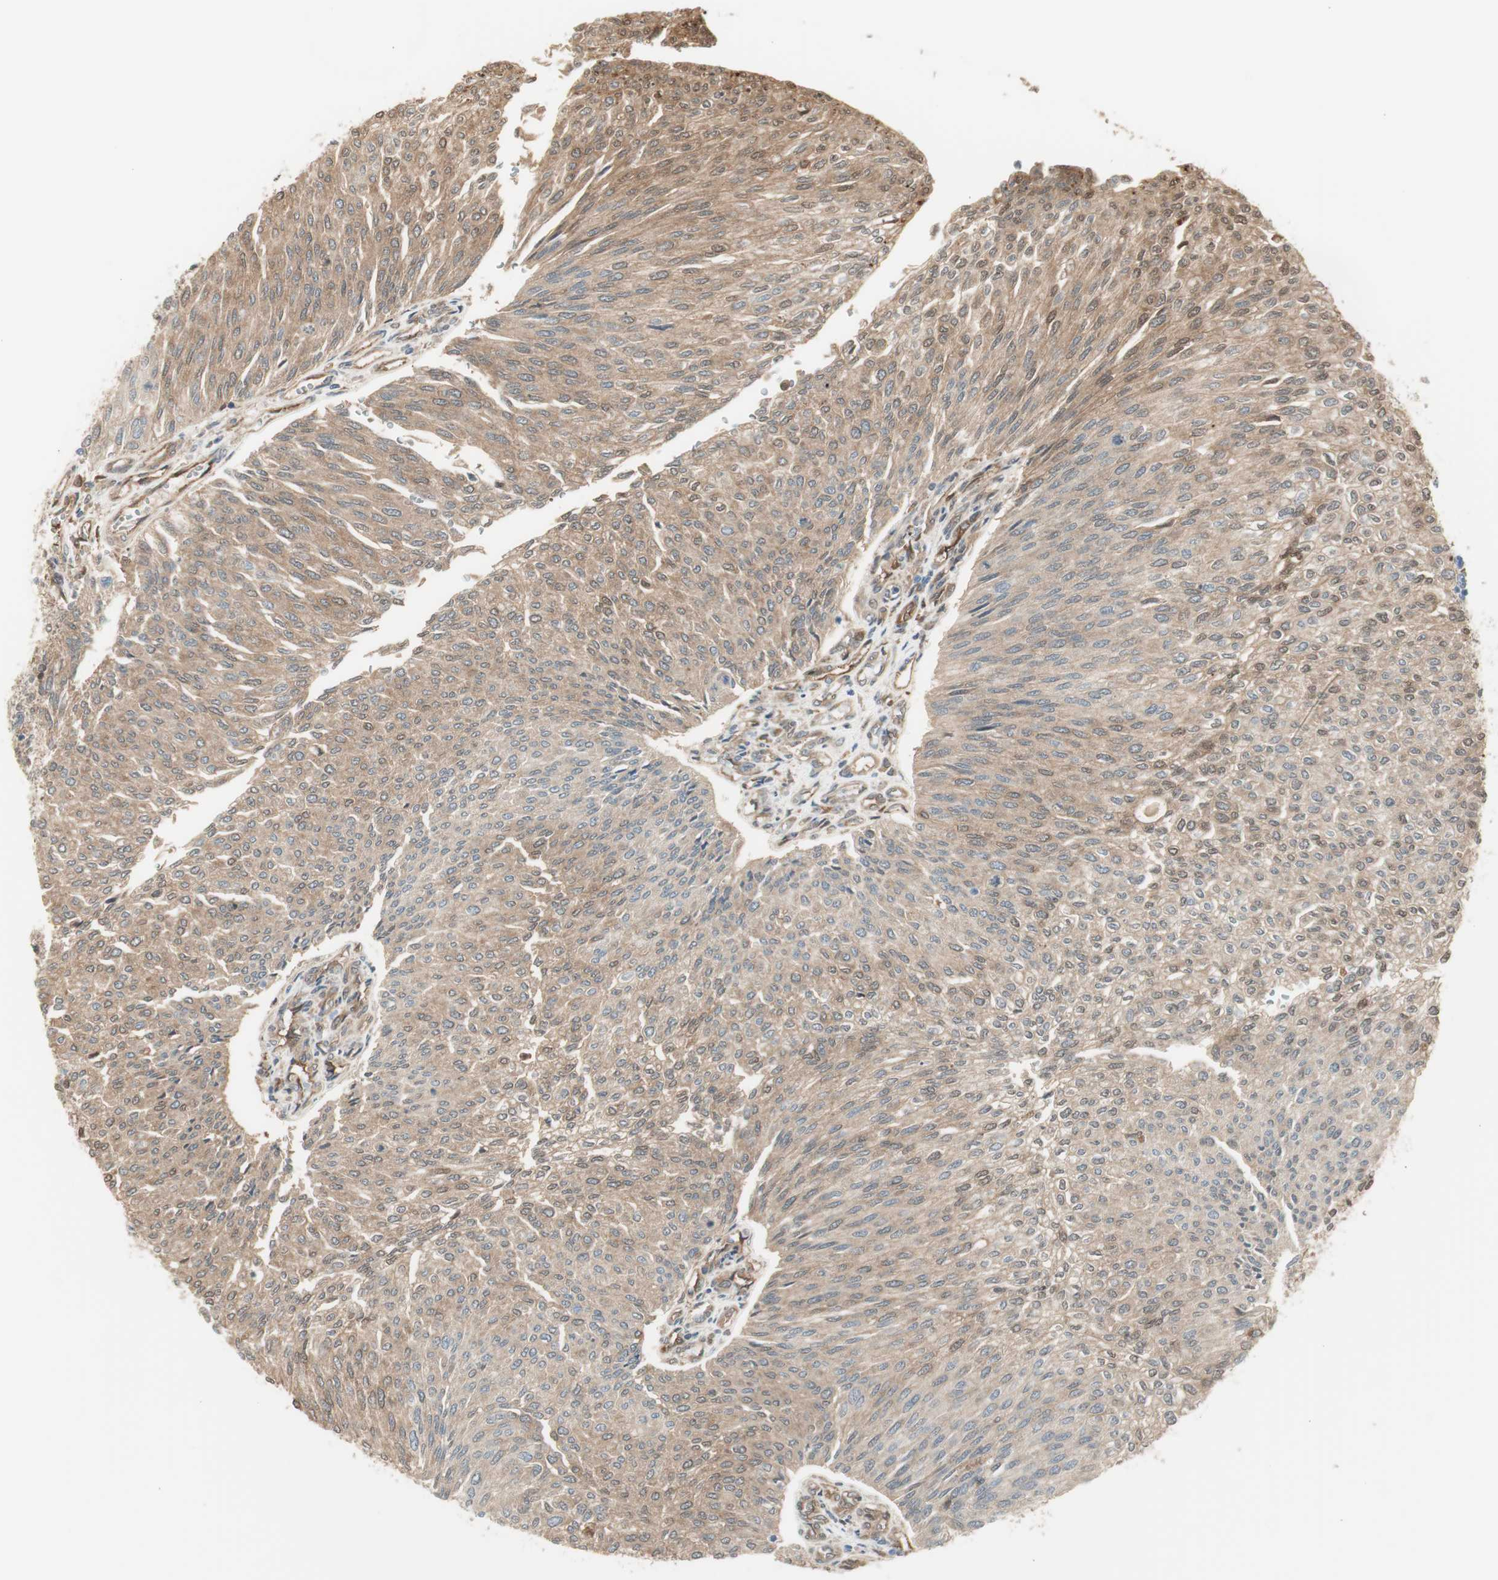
{"staining": {"intensity": "moderate", "quantity": ">75%", "location": "cytoplasmic/membranous"}, "tissue": "urothelial cancer", "cell_type": "Tumor cells", "image_type": "cancer", "snomed": [{"axis": "morphology", "description": "Urothelial carcinoma, Low grade"}, {"axis": "topography", "description": "Urinary bladder"}], "caption": "A brown stain labels moderate cytoplasmic/membranous positivity of a protein in human urothelial cancer tumor cells.", "gene": "SERPINB6", "patient": {"sex": "female", "age": 79}}